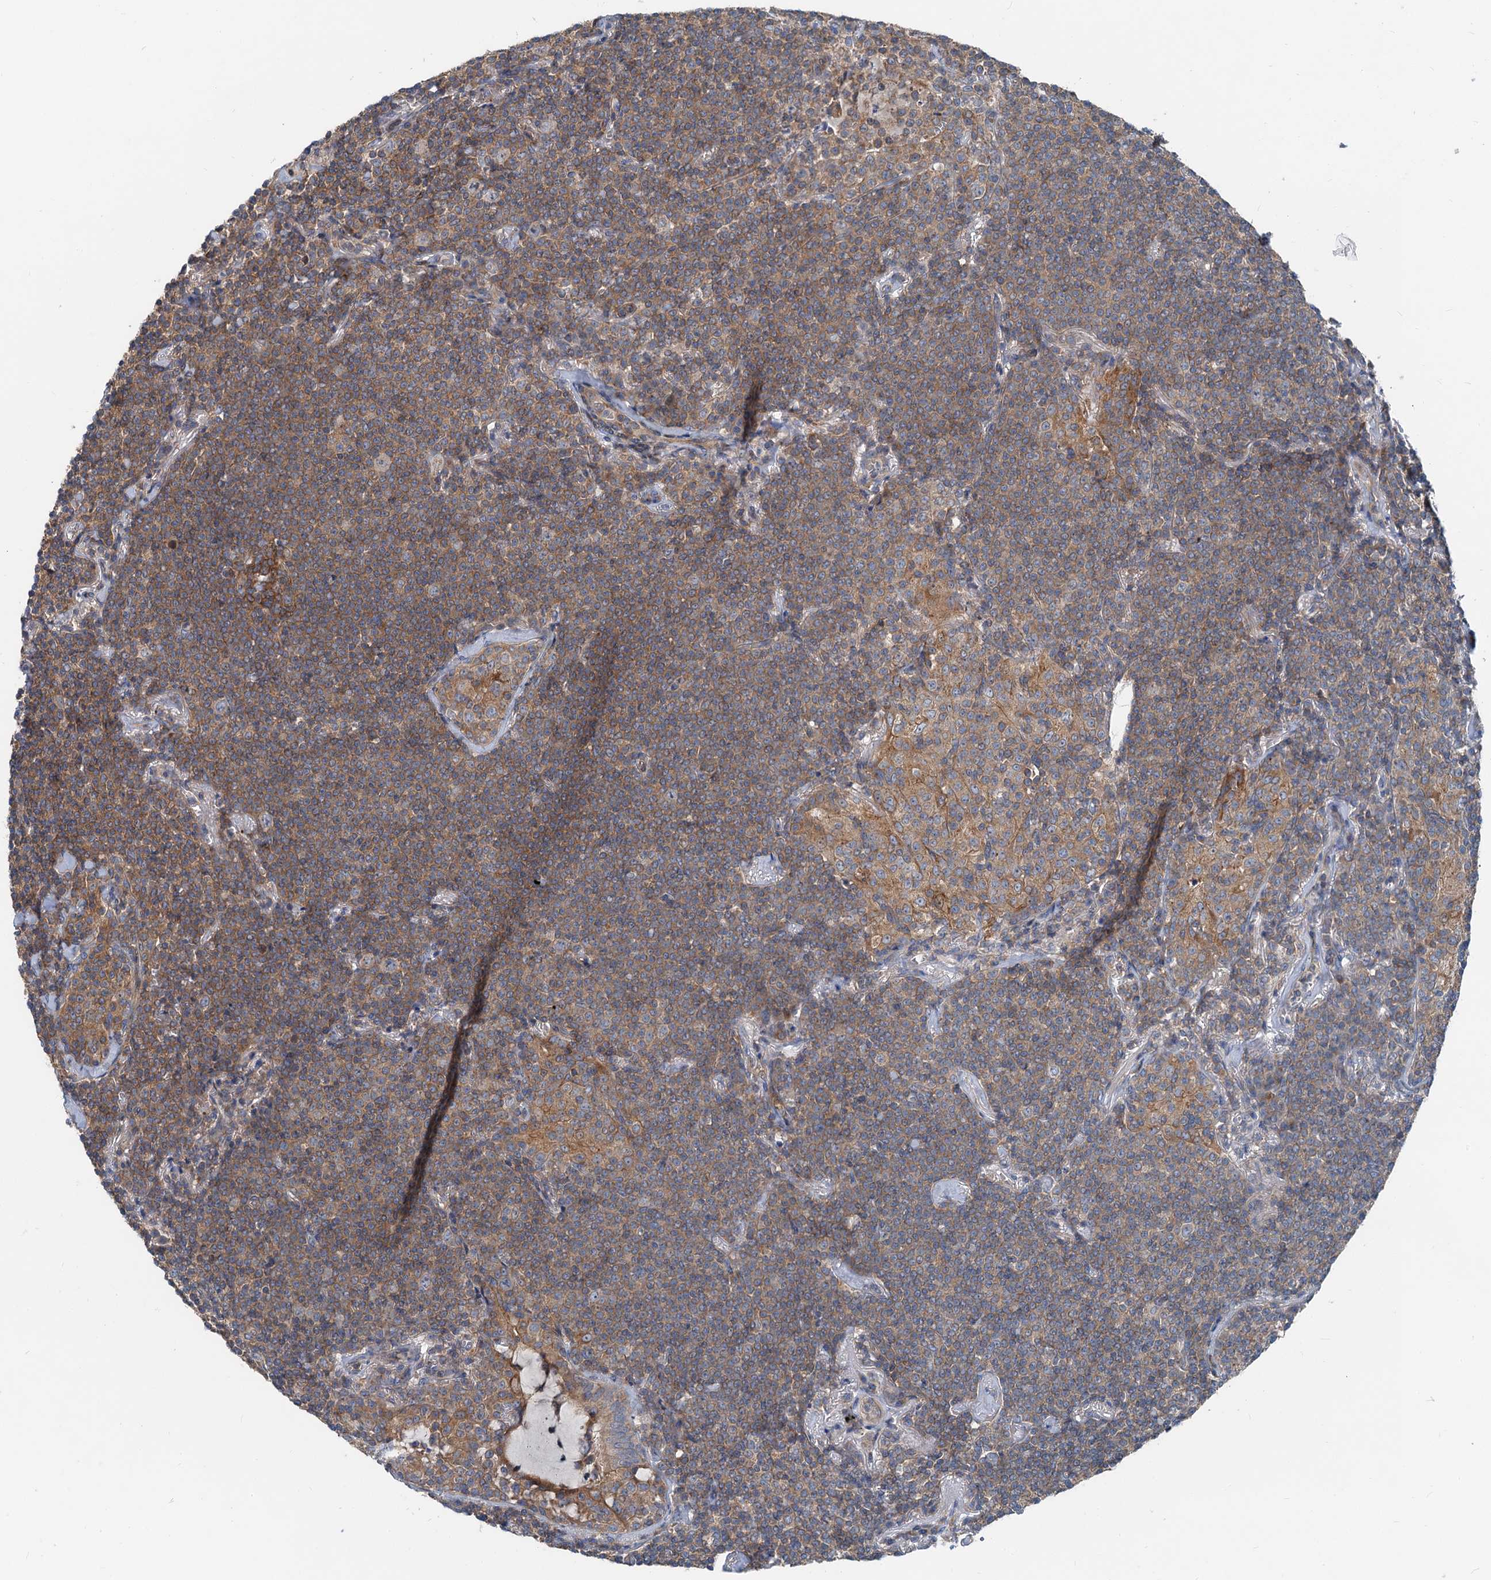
{"staining": {"intensity": "moderate", "quantity": ">75%", "location": "cytoplasmic/membranous"}, "tissue": "lymphoma", "cell_type": "Tumor cells", "image_type": "cancer", "snomed": [{"axis": "morphology", "description": "Malignant lymphoma, non-Hodgkin's type, Low grade"}, {"axis": "topography", "description": "Lung"}], "caption": "An immunohistochemistry (IHC) histopathology image of tumor tissue is shown. Protein staining in brown labels moderate cytoplasmic/membranous positivity in lymphoma within tumor cells. (DAB (3,3'-diaminobenzidine) IHC with brightfield microscopy, high magnification).", "gene": "ANKRD26", "patient": {"sex": "female", "age": 71}}